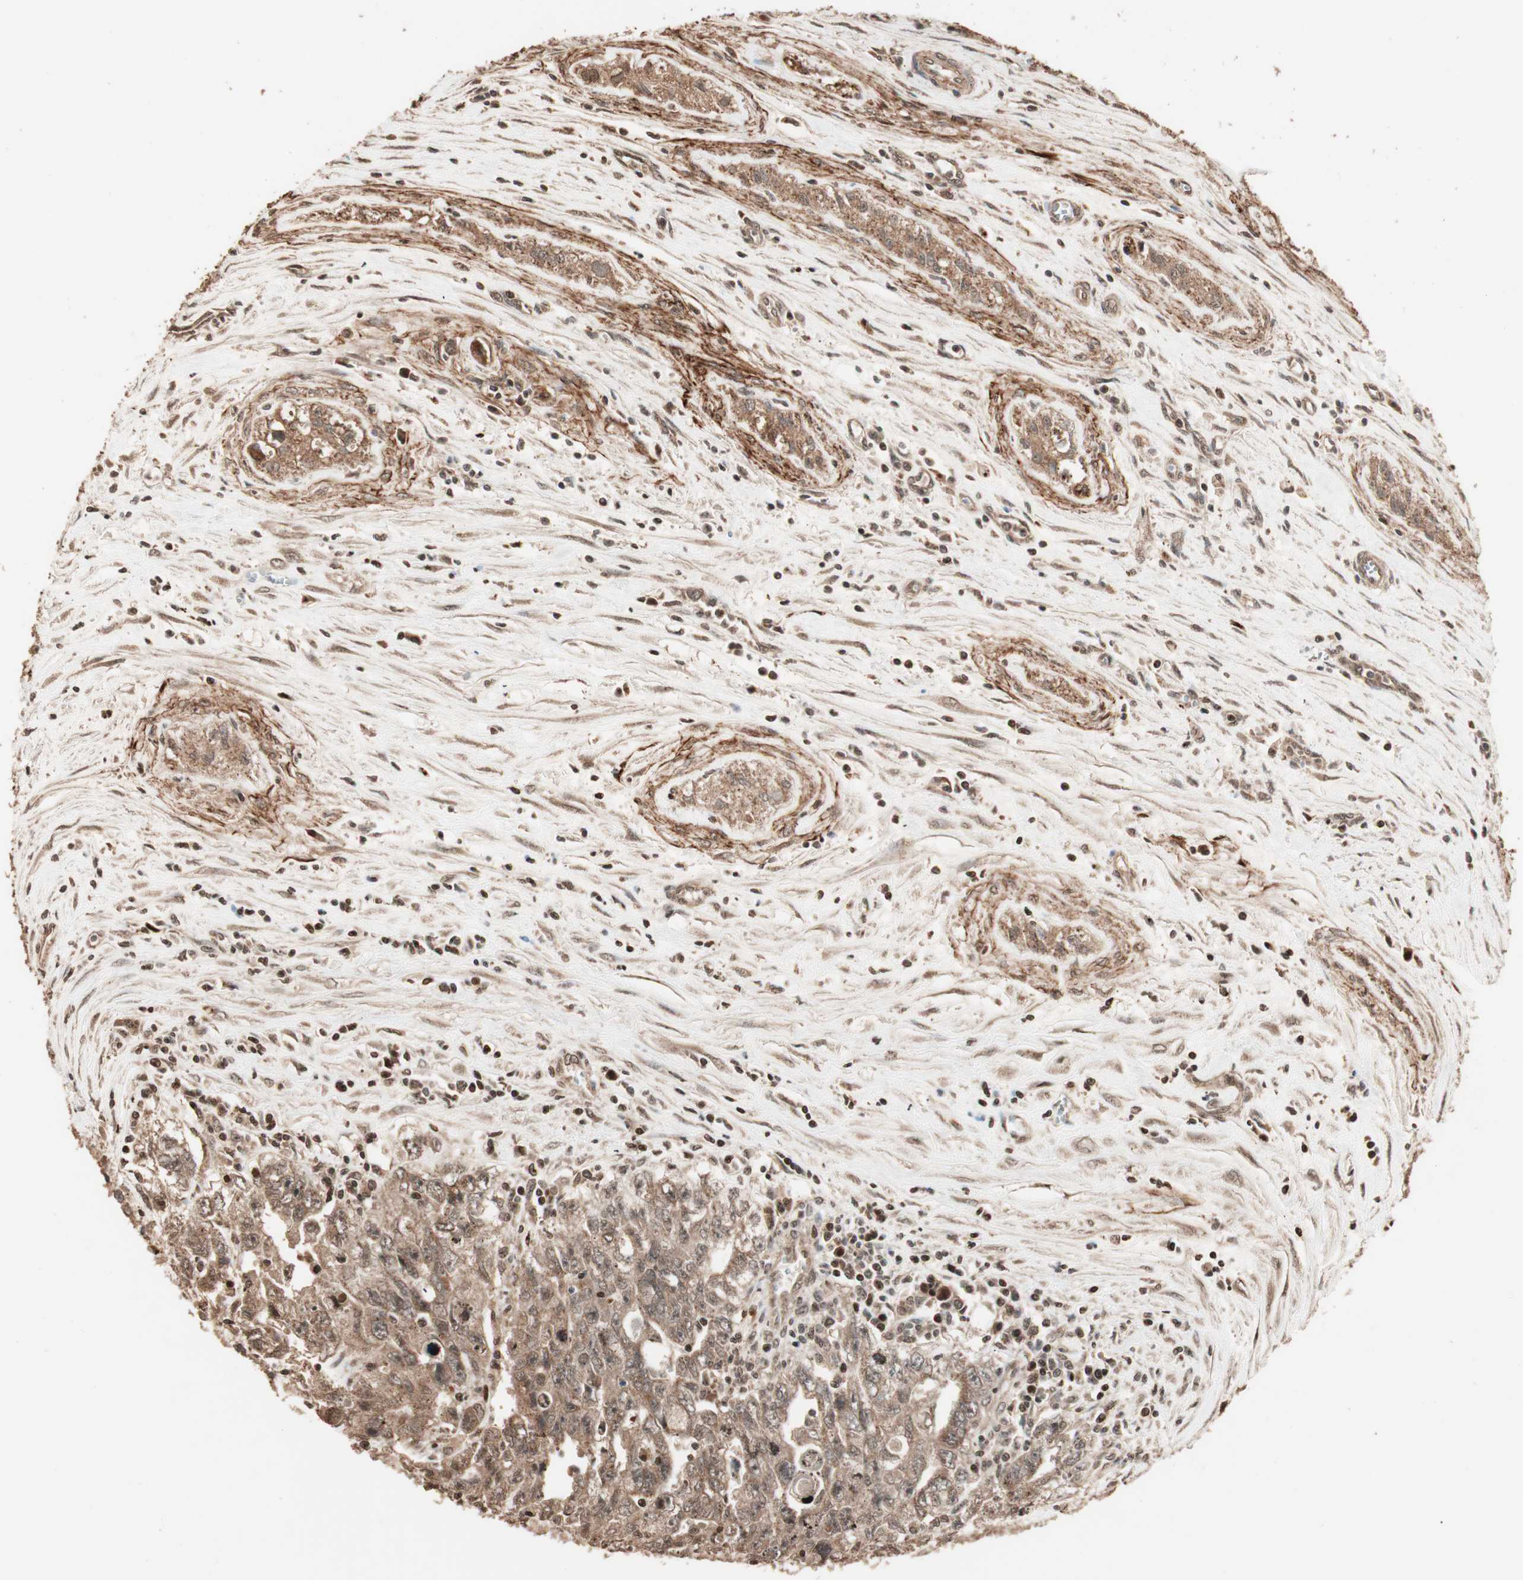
{"staining": {"intensity": "moderate", "quantity": ">75%", "location": "cytoplasmic/membranous"}, "tissue": "testis cancer", "cell_type": "Tumor cells", "image_type": "cancer", "snomed": [{"axis": "morphology", "description": "Carcinoma, Embryonal, NOS"}, {"axis": "topography", "description": "Testis"}], "caption": "Immunohistochemical staining of human testis cancer (embryonal carcinoma) displays moderate cytoplasmic/membranous protein expression in approximately >75% of tumor cells.", "gene": "USP20", "patient": {"sex": "male", "age": 28}}